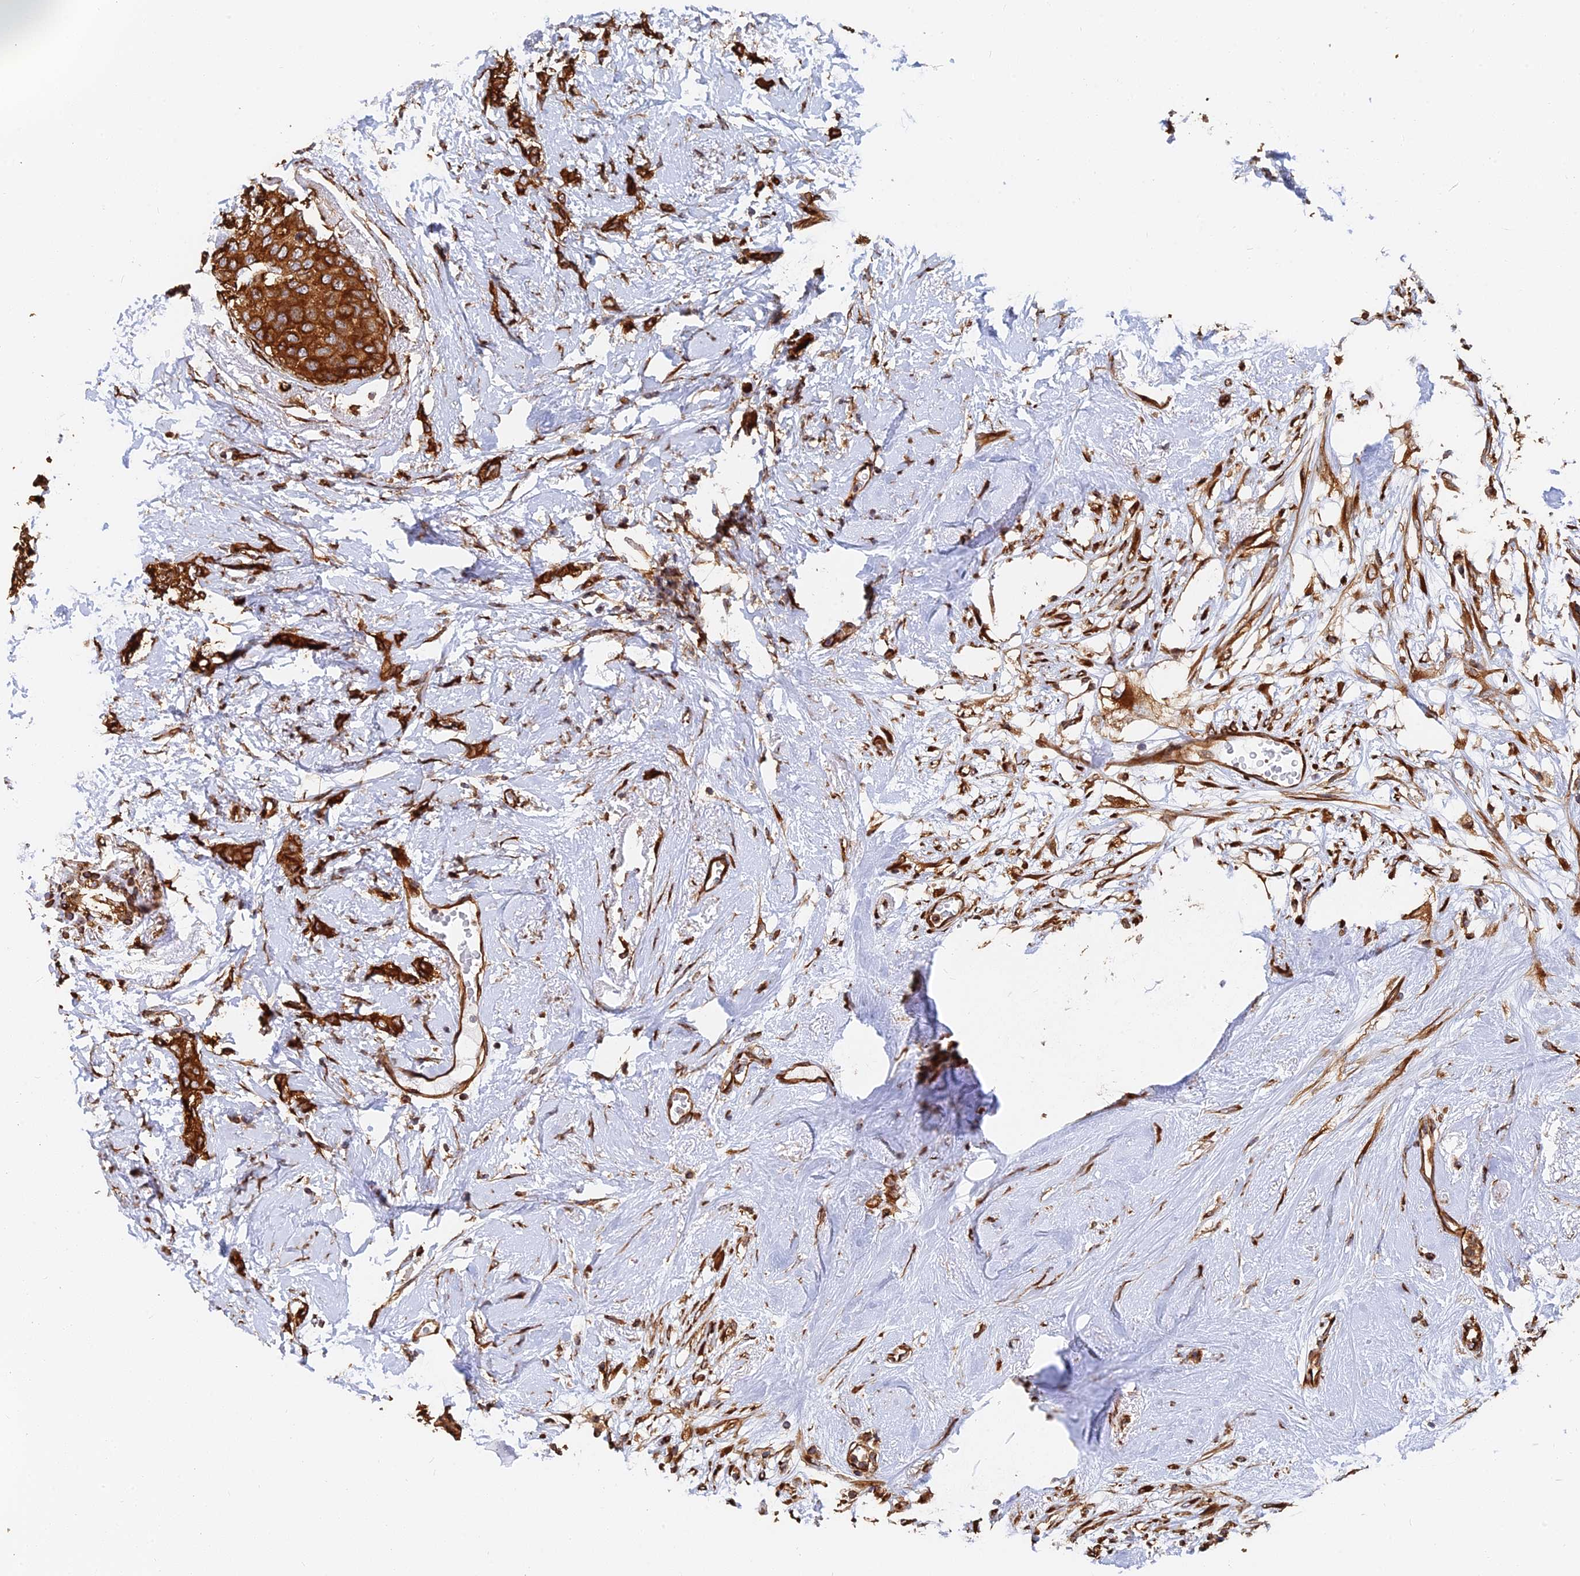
{"staining": {"intensity": "strong", "quantity": ">75%", "location": "cytoplasmic/membranous"}, "tissue": "breast cancer", "cell_type": "Tumor cells", "image_type": "cancer", "snomed": [{"axis": "morphology", "description": "Duct carcinoma"}, {"axis": "topography", "description": "Breast"}], "caption": "IHC micrograph of neoplastic tissue: infiltrating ductal carcinoma (breast) stained using immunohistochemistry exhibits high levels of strong protein expression localized specifically in the cytoplasmic/membranous of tumor cells, appearing as a cytoplasmic/membranous brown color.", "gene": "WBP11", "patient": {"sex": "female", "age": 72}}